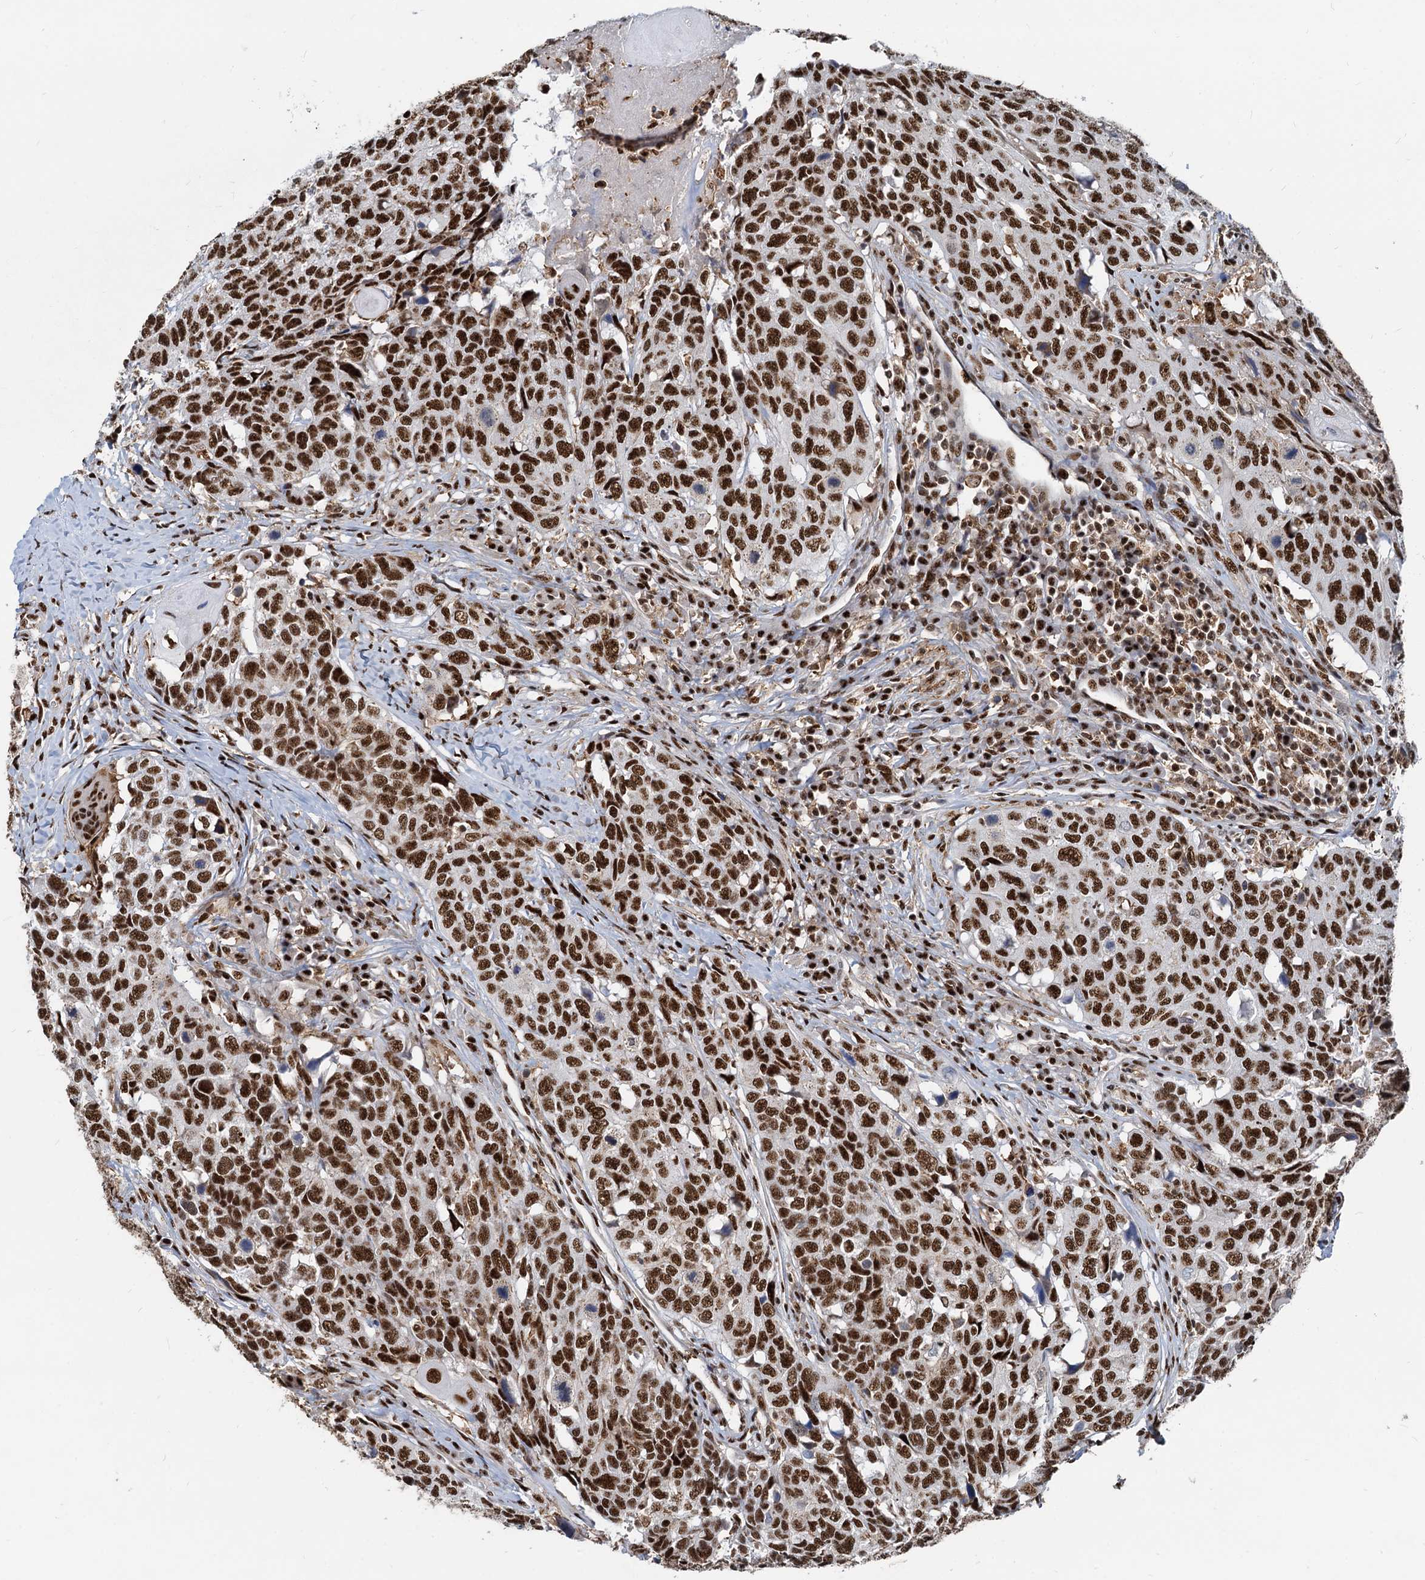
{"staining": {"intensity": "strong", "quantity": ">75%", "location": "nuclear"}, "tissue": "head and neck cancer", "cell_type": "Tumor cells", "image_type": "cancer", "snomed": [{"axis": "morphology", "description": "Squamous cell carcinoma, NOS"}, {"axis": "topography", "description": "Head-Neck"}], "caption": "Squamous cell carcinoma (head and neck) was stained to show a protein in brown. There is high levels of strong nuclear staining in about >75% of tumor cells.", "gene": "RBM26", "patient": {"sex": "male", "age": 66}}